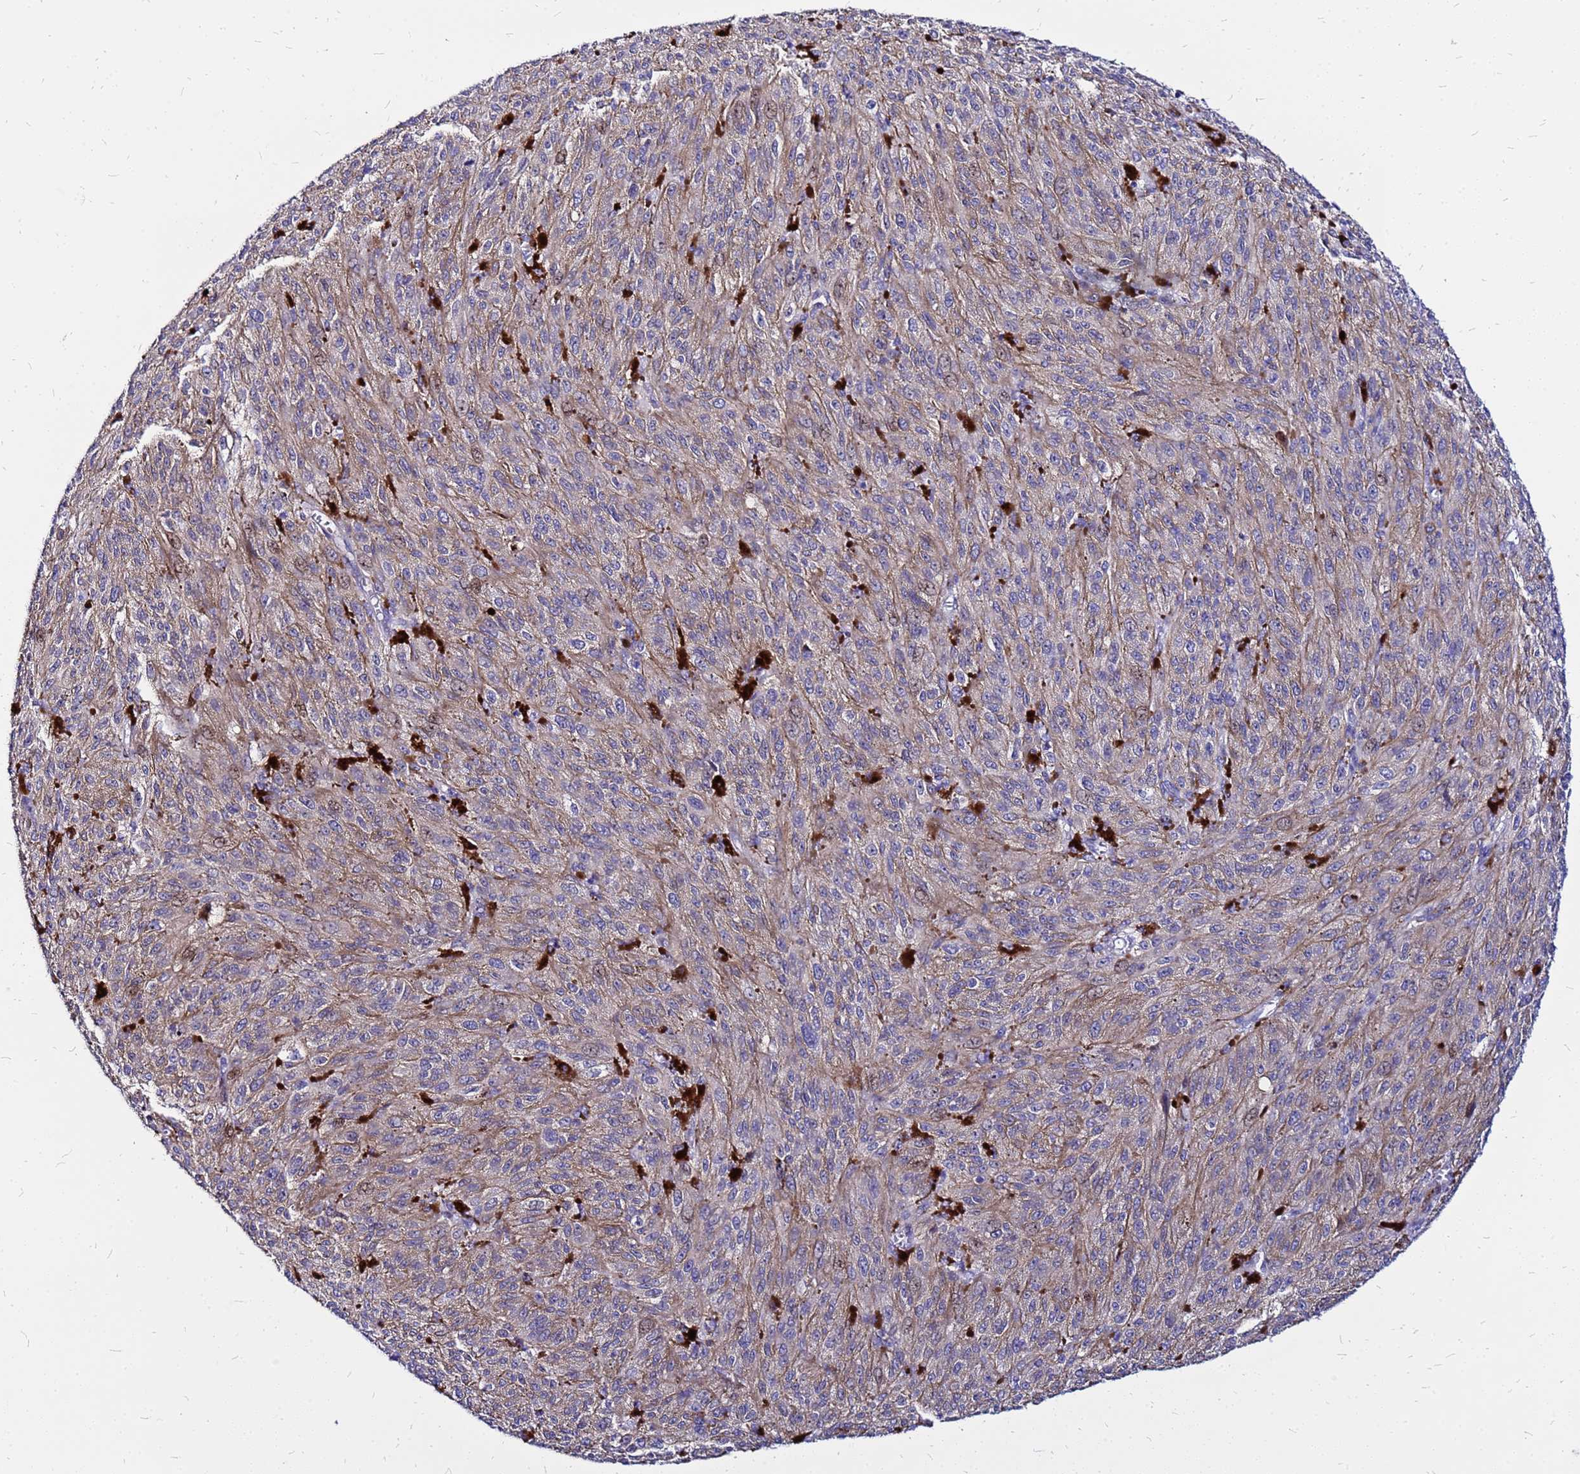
{"staining": {"intensity": "weak", "quantity": "25%-75%", "location": "cytoplasmic/membranous"}, "tissue": "melanoma", "cell_type": "Tumor cells", "image_type": "cancer", "snomed": [{"axis": "morphology", "description": "Malignant melanoma, NOS"}, {"axis": "topography", "description": "Skin"}], "caption": "IHC of melanoma demonstrates low levels of weak cytoplasmic/membranous positivity in about 25%-75% of tumor cells.", "gene": "ARHGEF5", "patient": {"sex": "female", "age": 52}}